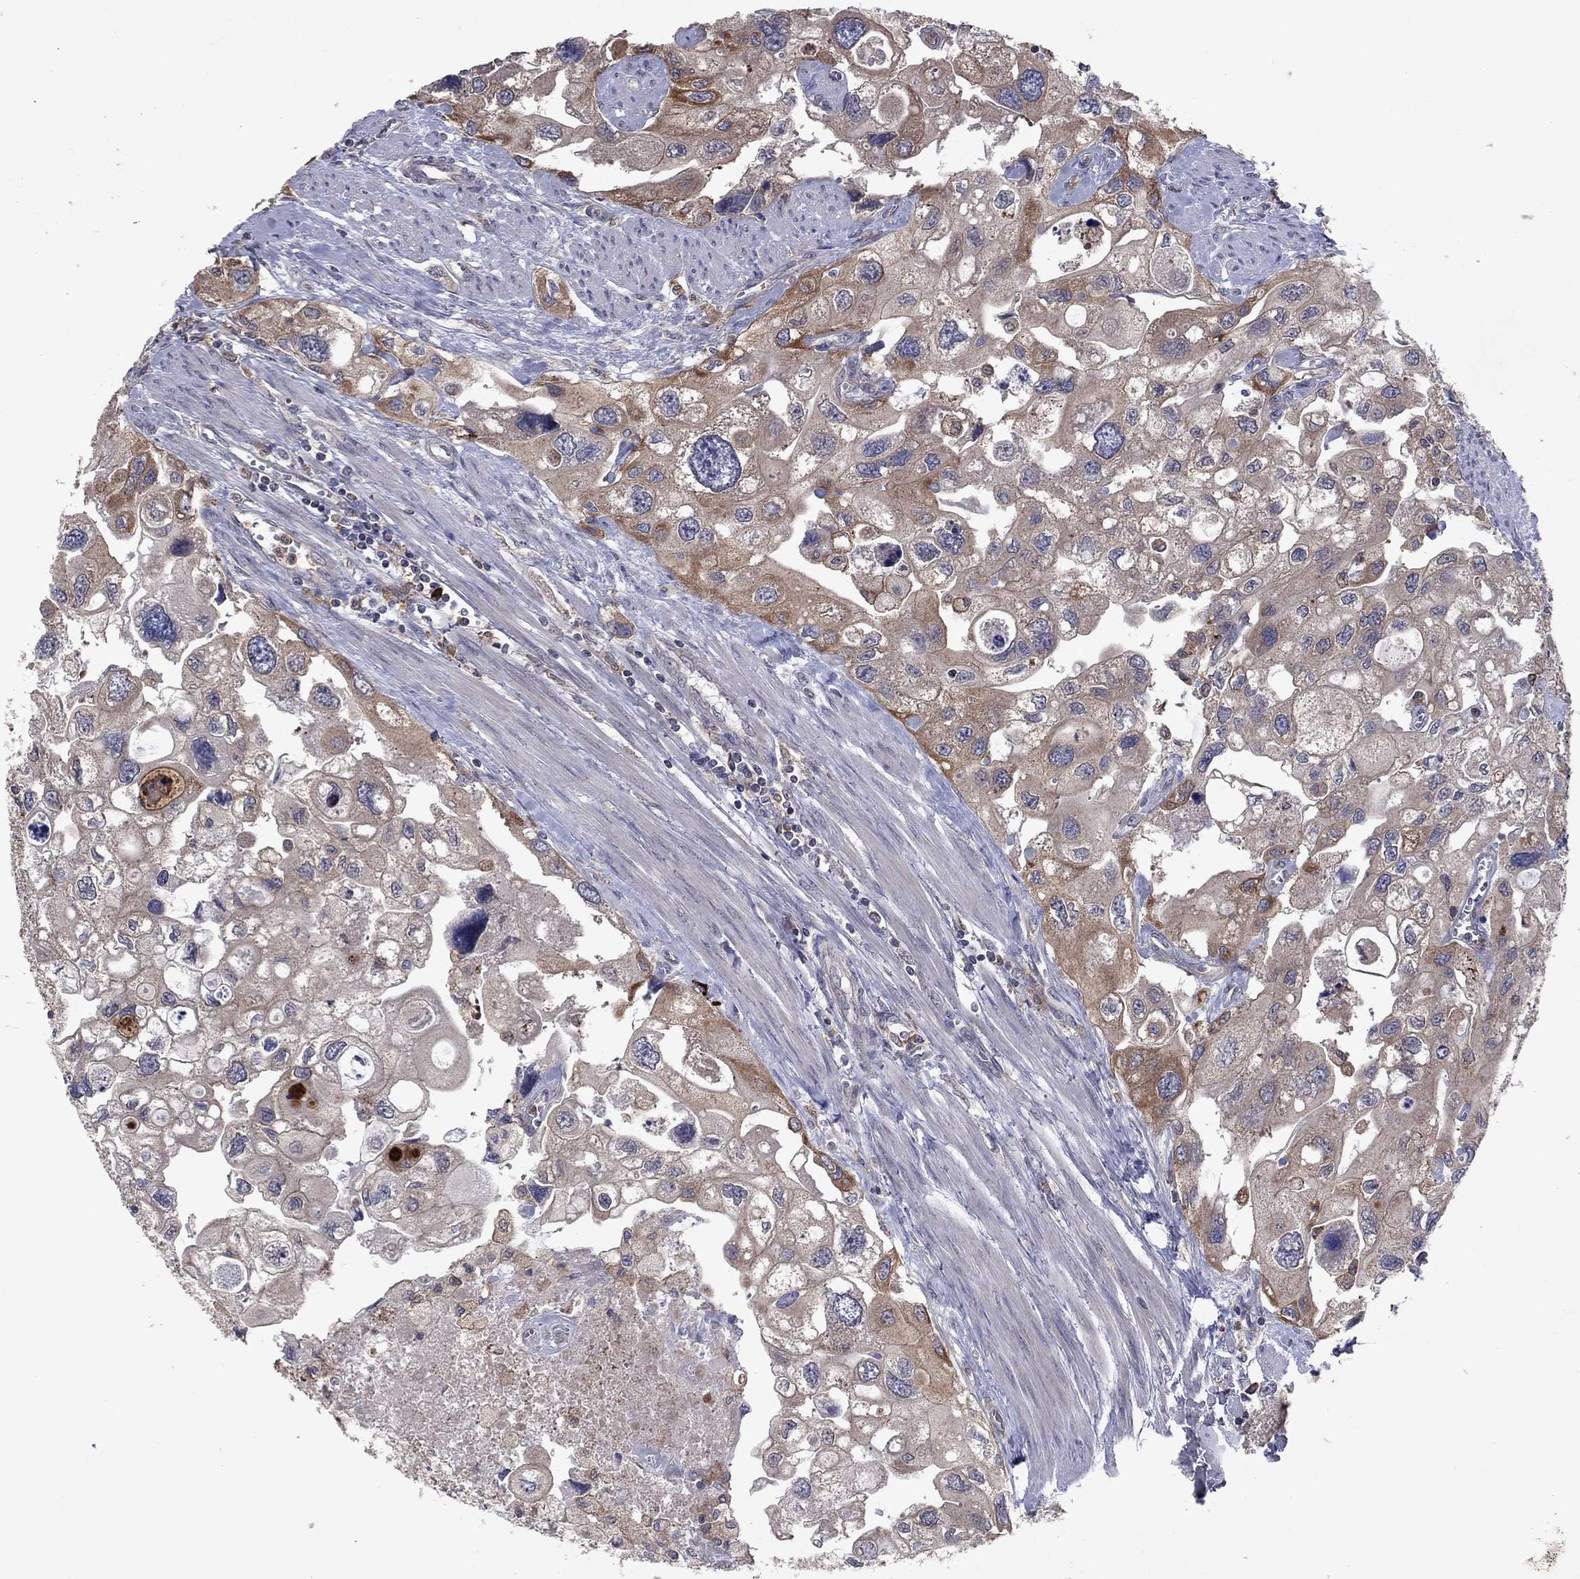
{"staining": {"intensity": "moderate", "quantity": "<25%", "location": "cytoplasmic/membranous"}, "tissue": "urothelial cancer", "cell_type": "Tumor cells", "image_type": "cancer", "snomed": [{"axis": "morphology", "description": "Urothelial carcinoma, High grade"}, {"axis": "topography", "description": "Urinary bladder"}], "caption": "High-magnification brightfield microscopy of high-grade urothelial carcinoma stained with DAB (brown) and counterstained with hematoxylin (blue). tumor cells exhibit moderate cytoplasmic/membranous positivity is present in approximately<25% of cells. (Stains: DAB in brown, nuclei in blue, Microscopy: brightfield microscopy at high magnification).", "gene": "MEA1", "patient": {"sex": "male", "age": 59}}